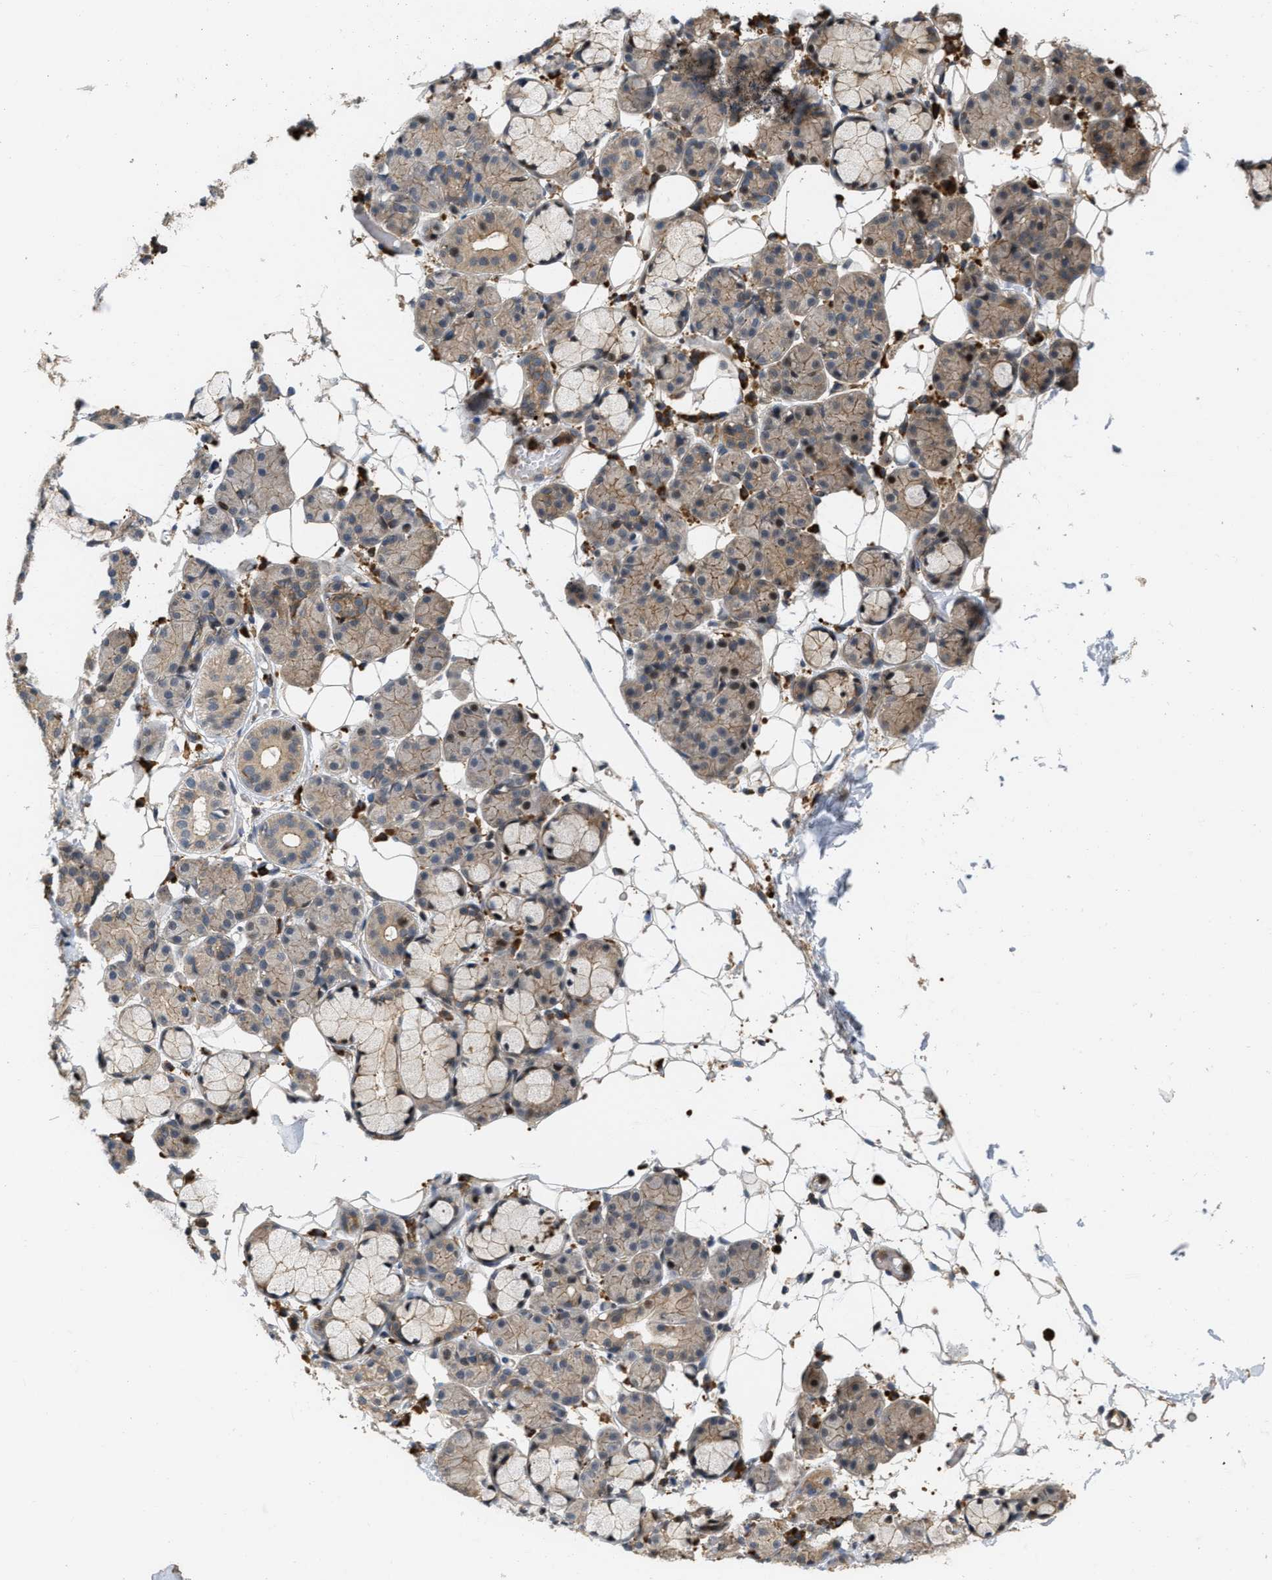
{"staining": {"intensity": "moderate", "quantity": "<25%", "location": "cytoplasmic/membranous"}, "tissue": "salivary gland", "cell_type": "Glandular cells", "image_type": "normal", "snomed": [{"axis": "morphology", "description": "Normal tissue, NOS"}, {"axis": "topography", "description": "Salivary gland"}], "caption": "The immunohistochemical stain labels moderate cytoplasmic/membranous expression in glandular cells of normal salivary gland. The staining was performed using DAB to visualize the protein expression in brown, while the nuclei were stained in blue with hematoxylin (Magnification: 20x).", "gene": "IQCE", "patient": {"sex": "male", "age": 63}}